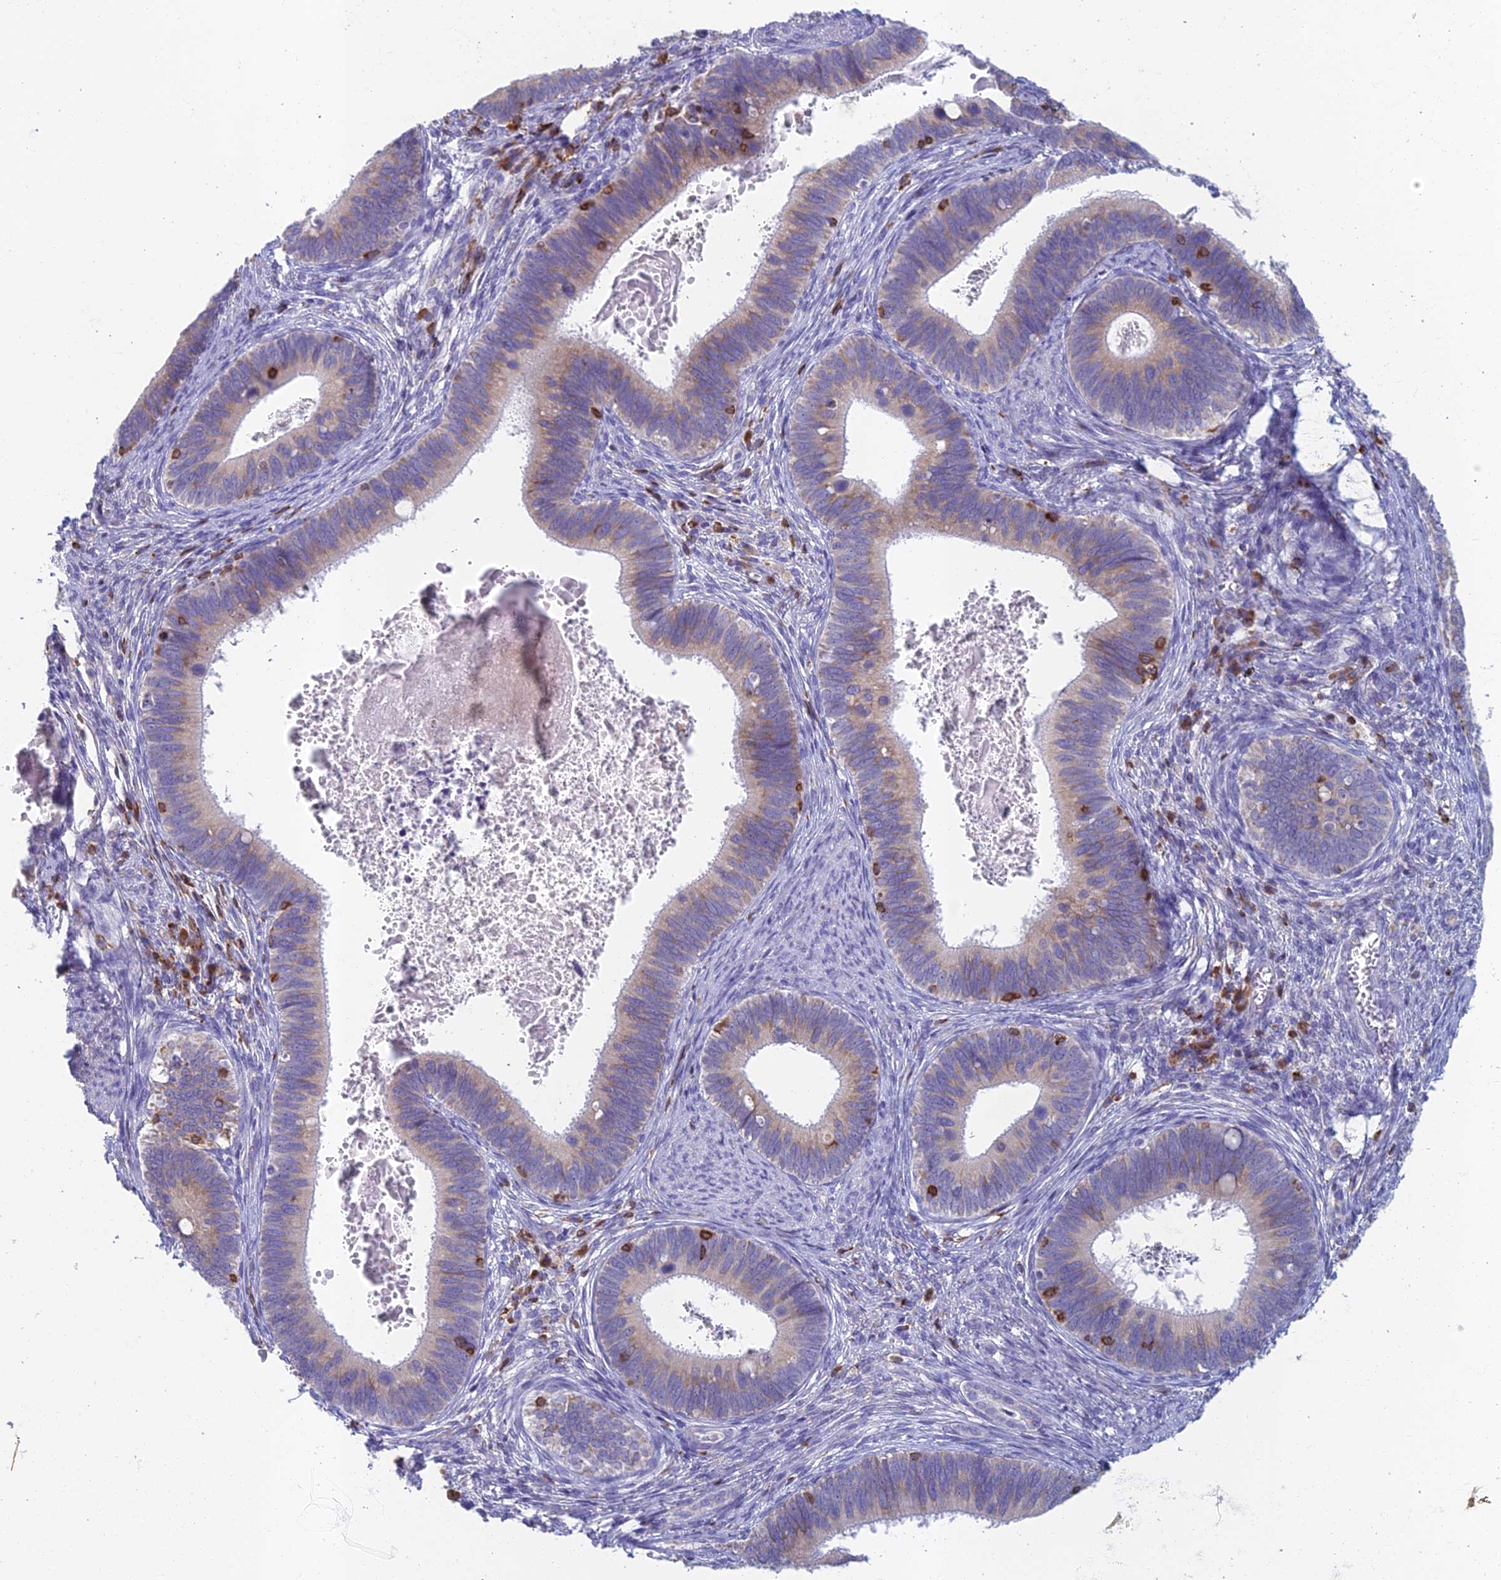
{"staining": {"intensity": "weak", "quantity": "25%-75%", "location": "cytoplasmic/membranous"}, "tissue": "cervical cancer", "cell_type": "Tumor cells", "image_type": "cancer", "snomed": [{"axis": "morphology", "description": "Adenocarcinoma, NOS"}, {"axis": "topography", "description": "Cervix"}], "caption": "DAB (3,3'-diaminobenzidine) immunohistochemical staining of adenocarcinoma (cervical) reveals weak cytoplasmic/membranous protein staining in approximately 25%-75% of tumor cells.", "gene": "ABI3BP", "patient": {"sex": "female", "age": 42}}